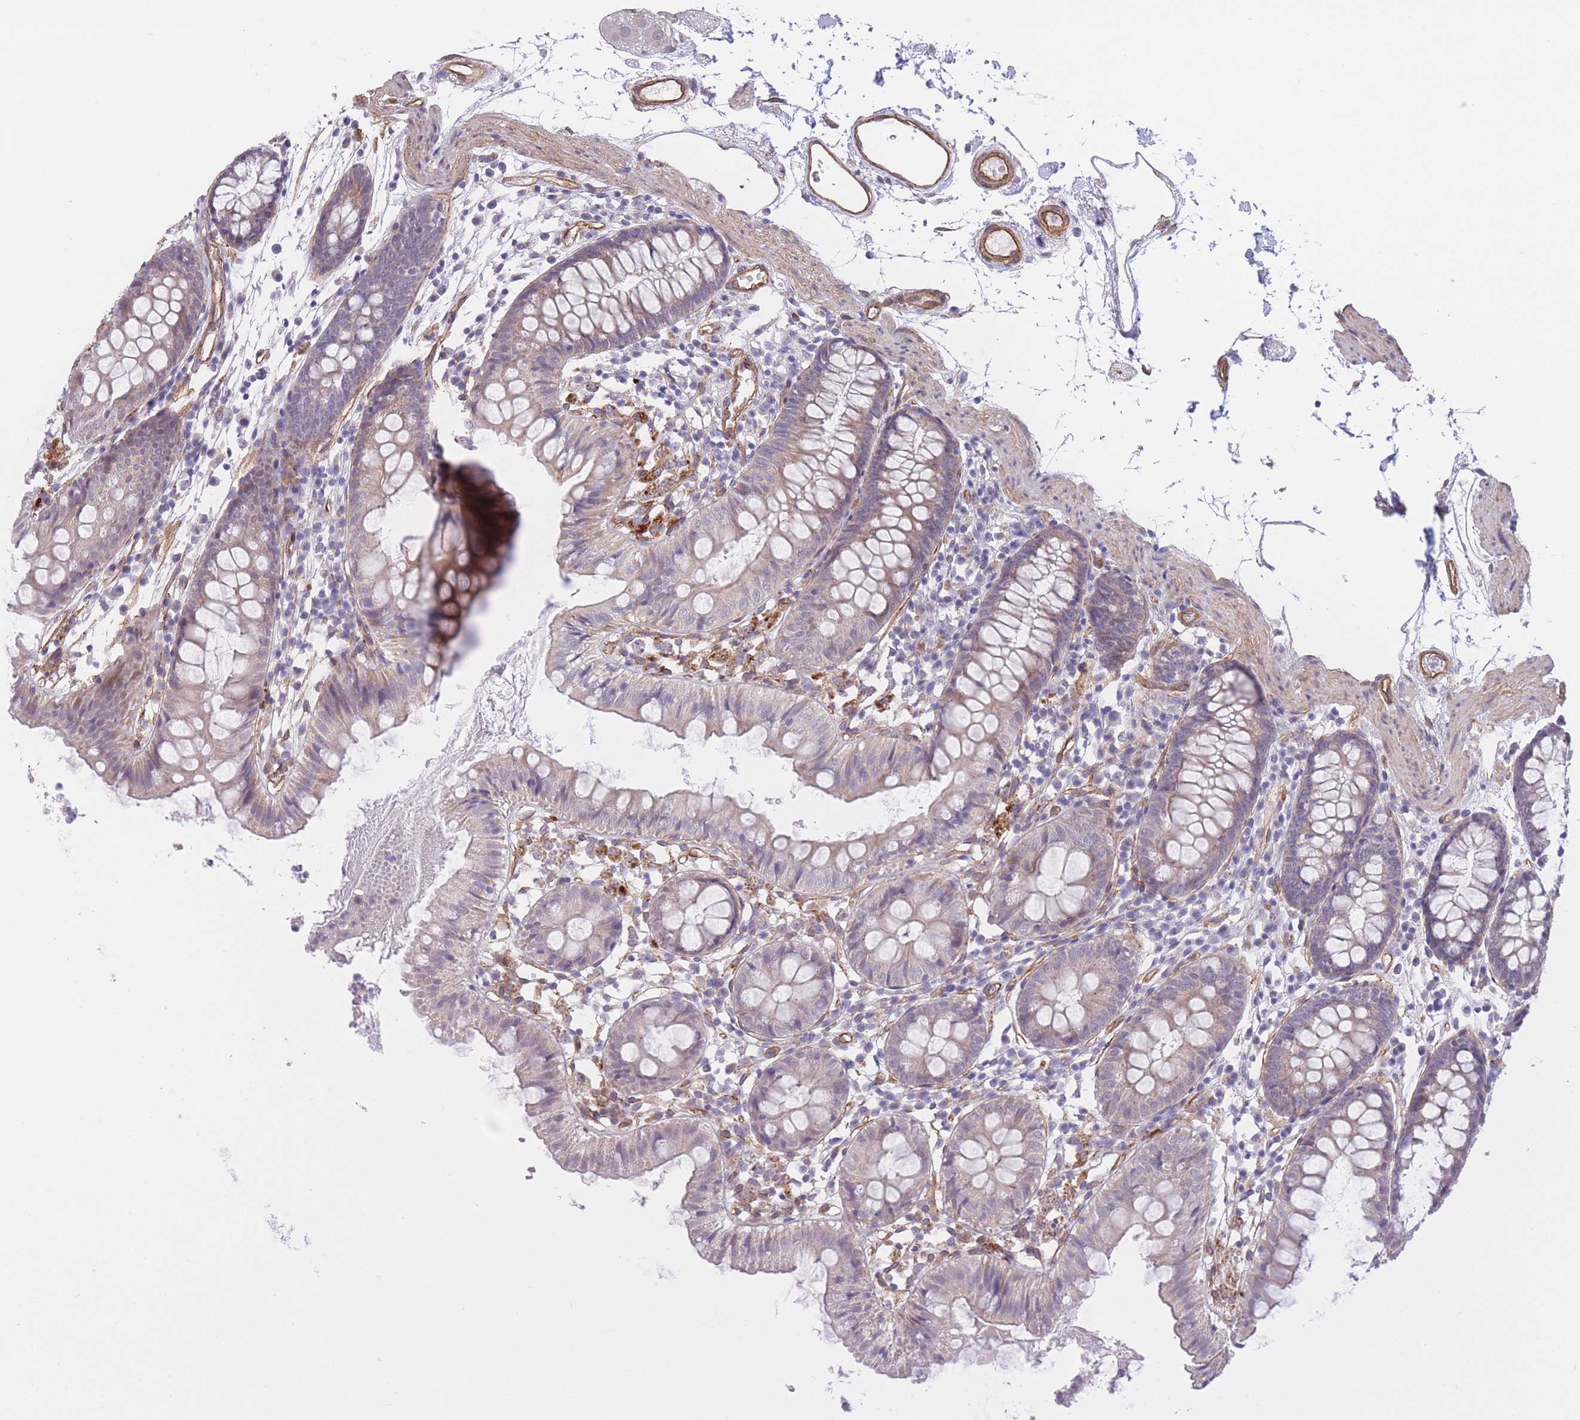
{"staining": {"intensity": "strong", "quantity": ">75%", "location": "cytoplasmic/membranous"}, "tissue": "colon", "cell_type": "Endothelial cells", "image_type": "normal", "snomed": [{"axis": "morphology", "description": "Normal tissue, NOS"}, {"axis": "topography", "description": "Colon"}], "caption": "Protein analysis of unremarkable colon reveals strong cytoplasmic/membranous staining in about >75% of endothelial cells.", "gene": "QTRT1", "patient": {"sex": "female", "age": 84}}